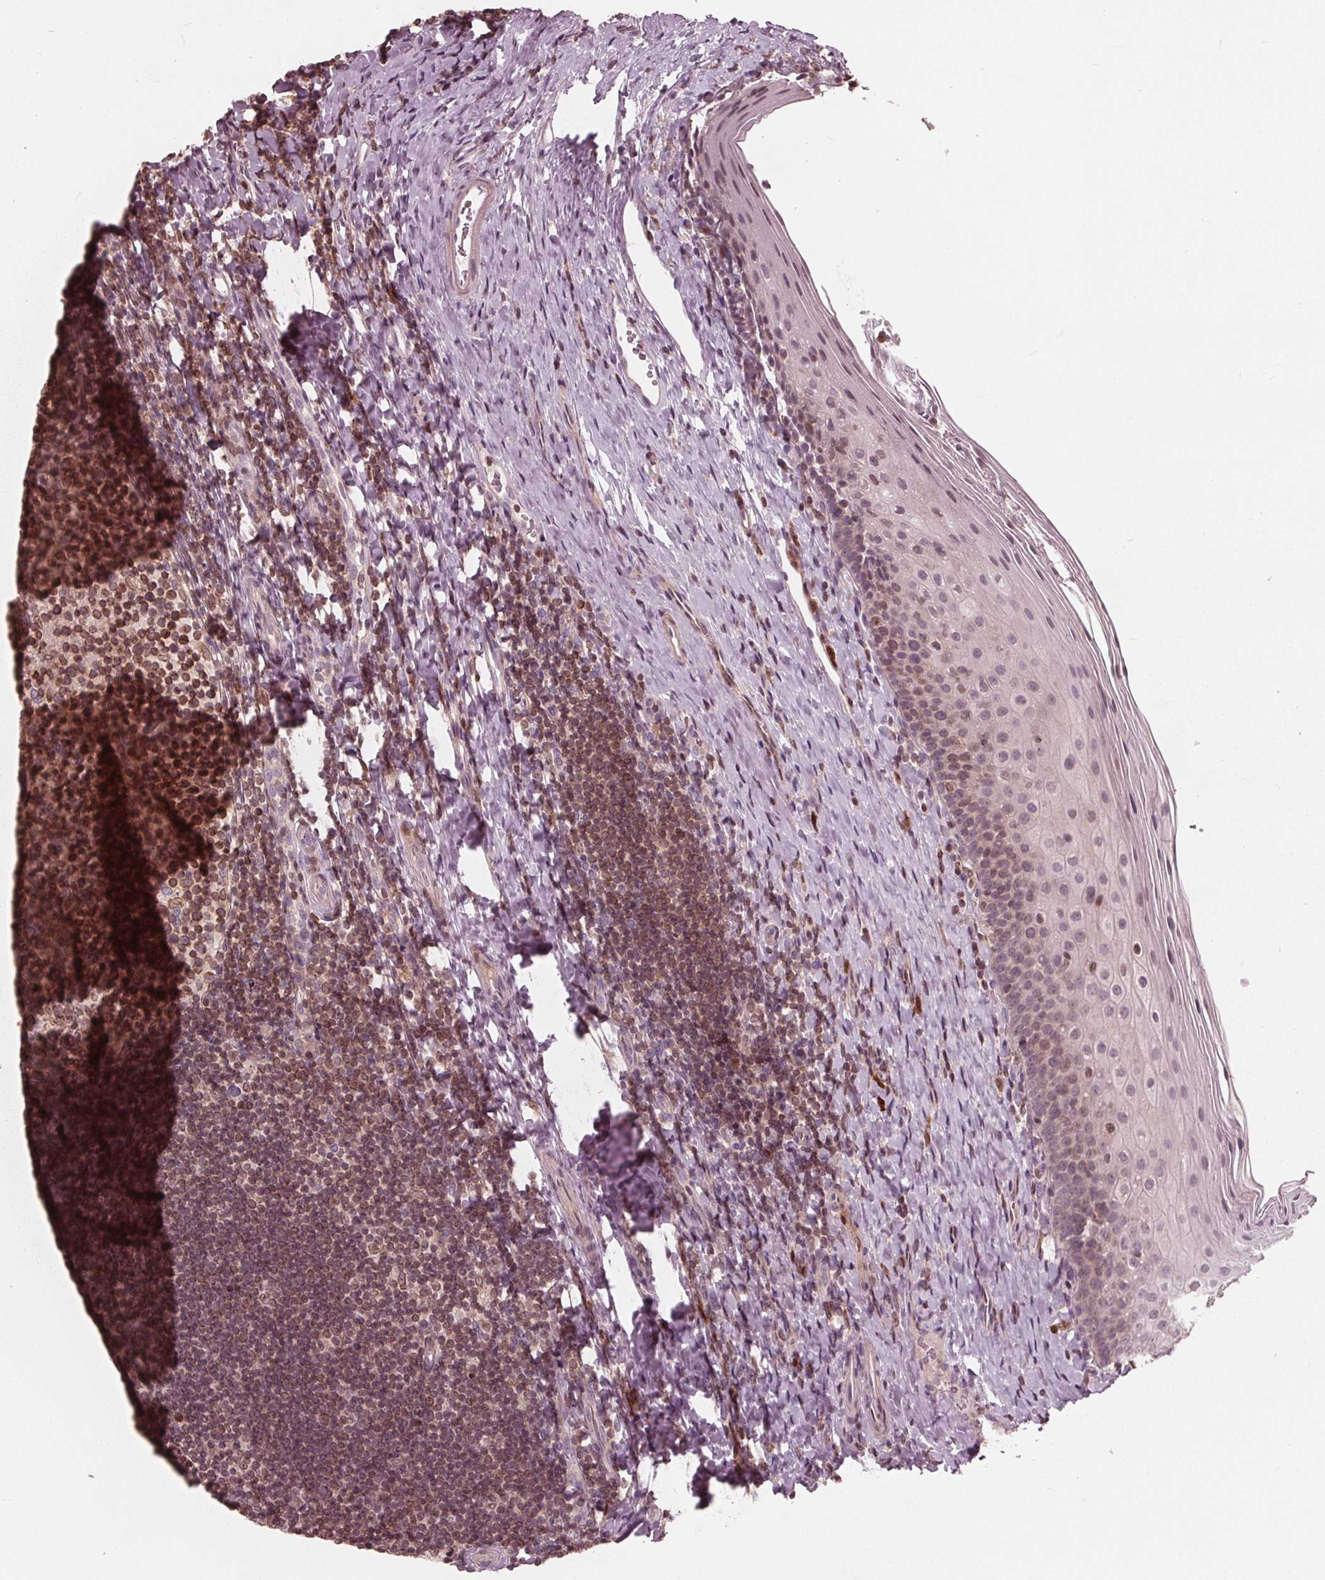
{"staining": {"intensity": "moderate", "quantity": ">75%", "location": "cytoplasmic/membranous,nuclear"}, "tissue": "tonsil", "cell_type": "Germinal center cells", "image_type": "normal", "snomed": [{"axis": "morphology", "description": "Normal tissue, NOS"}, {"axis": "topography", "description": "Tonsil"}], "caption": "IHC micrograph of normal human tonsil stained for a protein (brown), which displays medium levels of moderate cytoplasmic/membranous,nuclear expression in approximately >75% of germinal center cells.", "gene": "NUP210", "patient": {"sex": "female", "age": 10}}